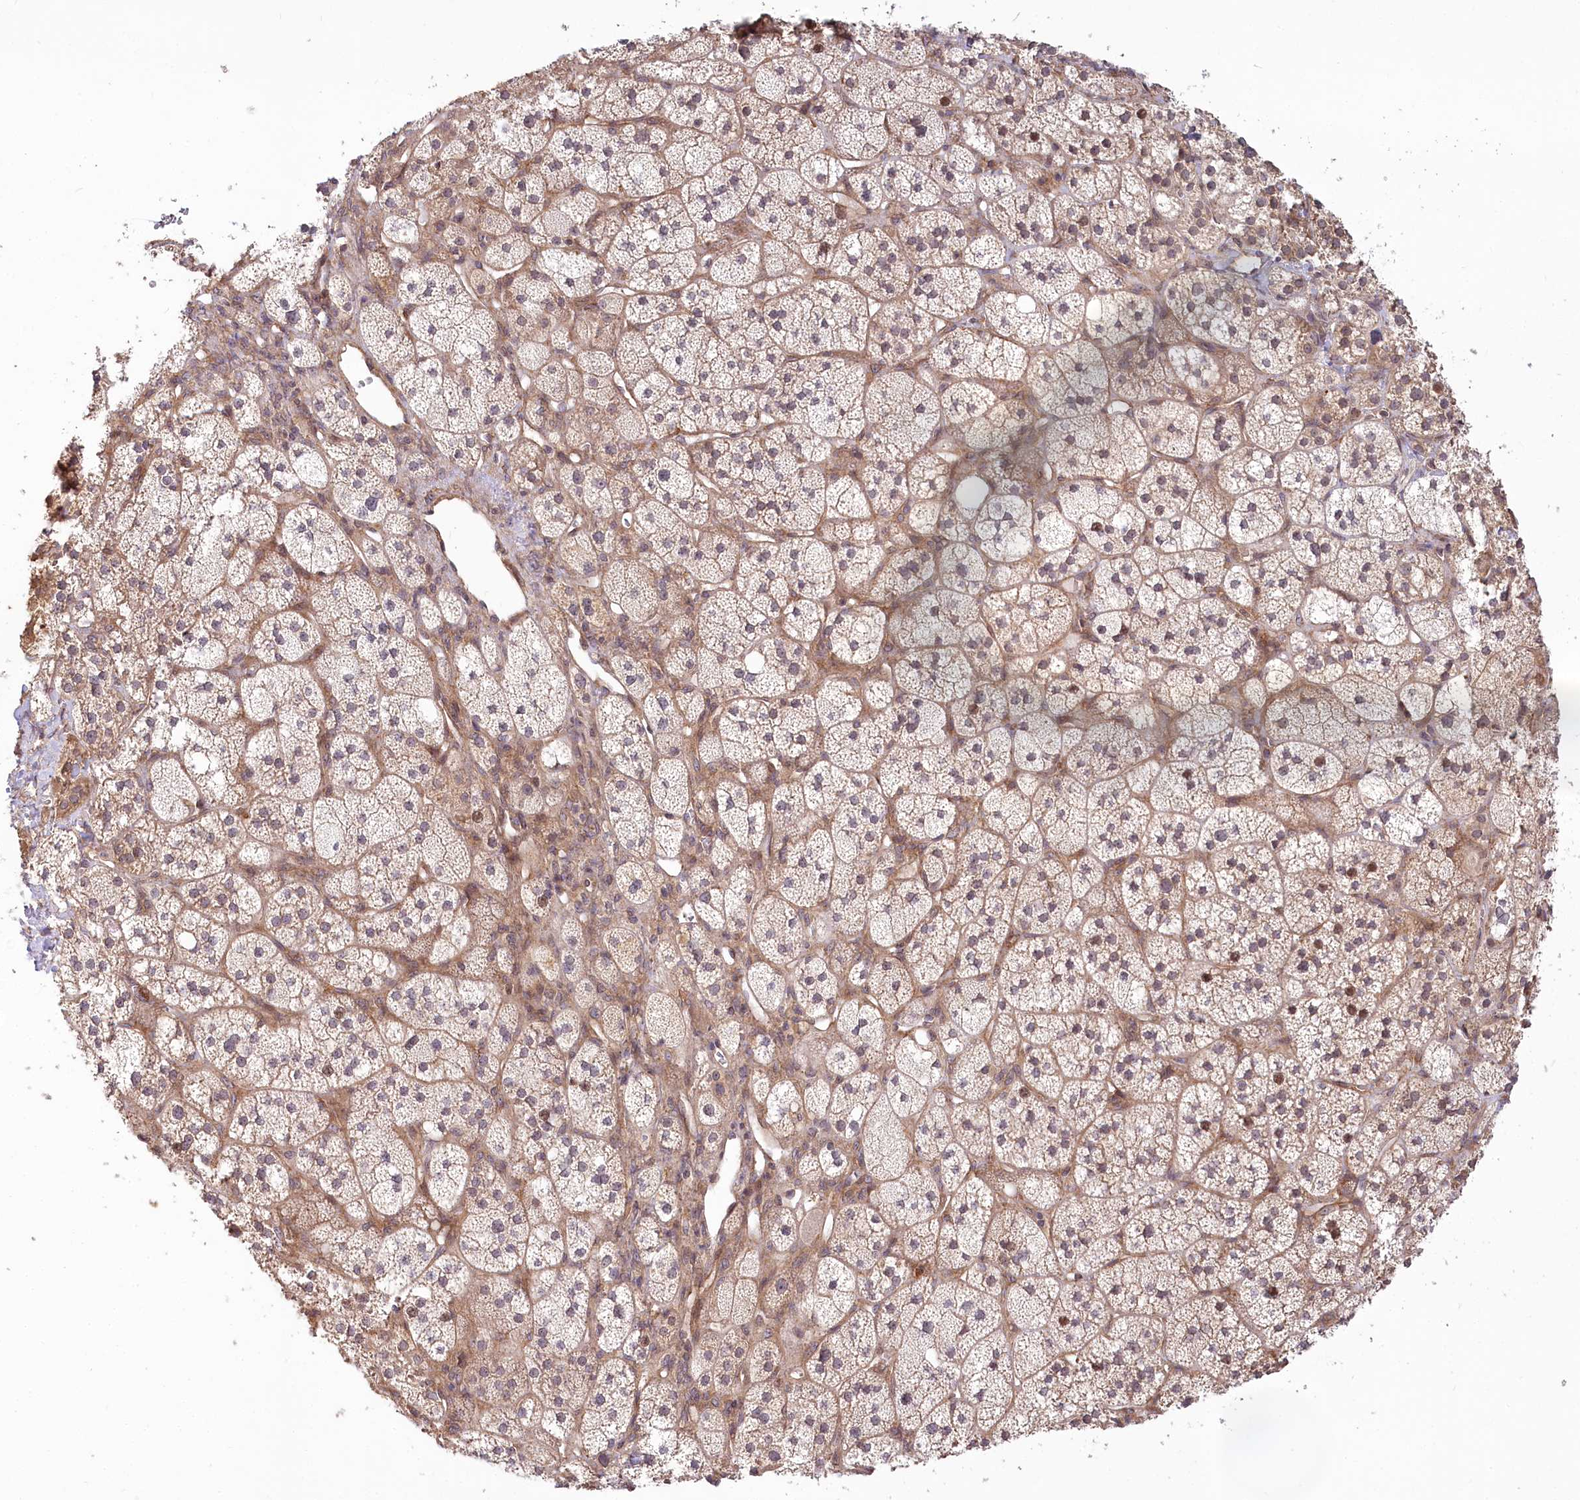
{"staining": {"intensity": "moderate", "quantity": "25%-75%", "location": "cytoplasmic/membranous,nuclear"}, "tissue": "adrenal gland", "cell_type": "Glandular cells", "image_type": "normal", "snomed": [{"axis": "morphology", "description": "Normal tissue, NOS"}, {"axis": "topography", "description": "Adrenal gland"}], "caption": "Immunohistochemical staining of normal human adrenal gland reveals moderate cytoplasmic/membranous,nuclear protein staining in about 25%-75% of glandular cells.", "gene": "CEP70", "patient": {"sex": "male", "age": 61}}